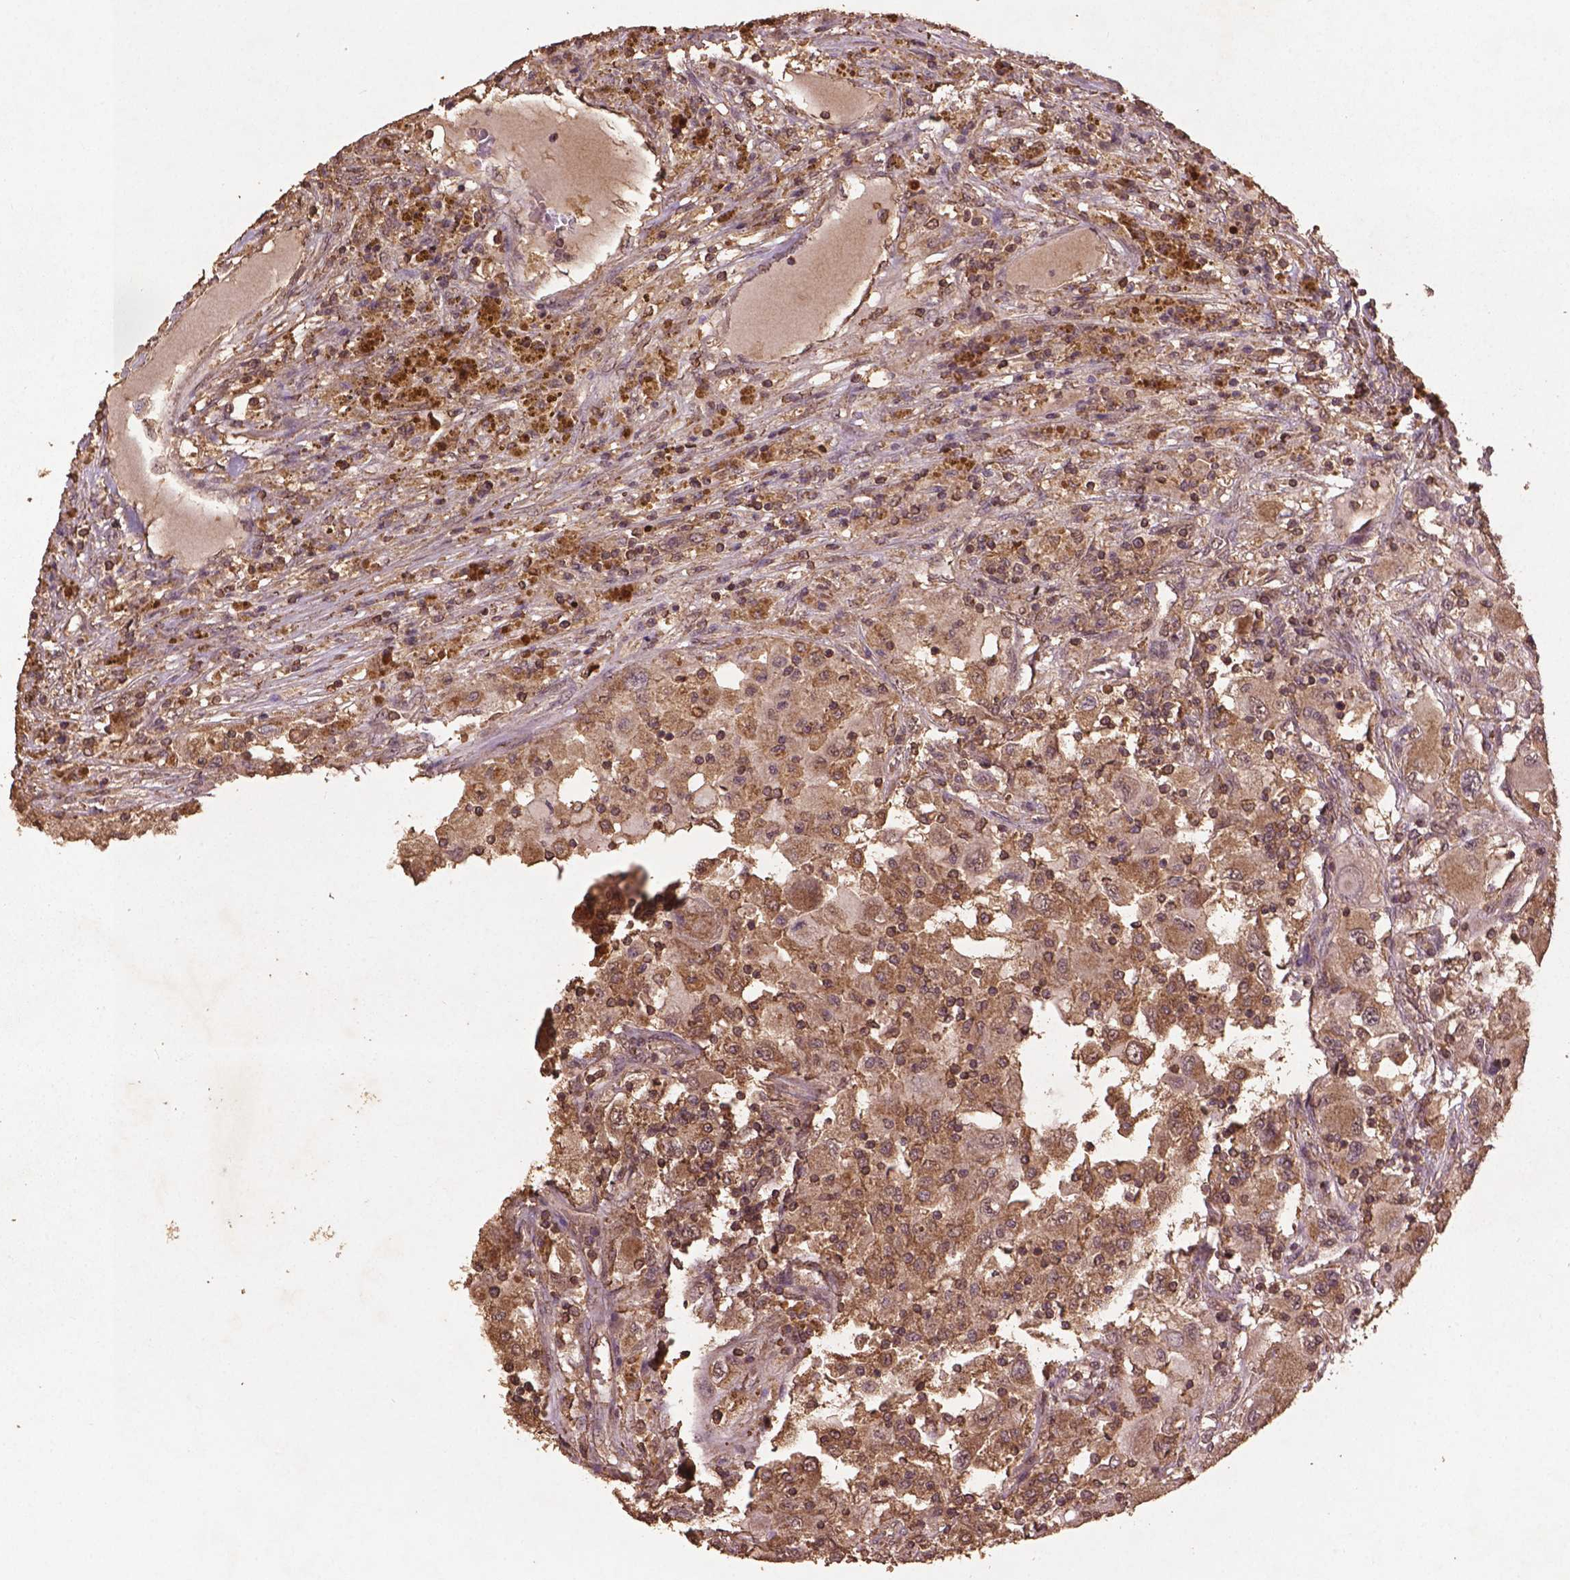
{"staining": {"intensity": "weak", "quantity": ">75%", "location": "cytoplasmic/membranous"}, "tissue": "renal cancer", "cell_type": "Tumor cells", "image_type": "cancer", "snomed": [{"axis": "morphology", "description": "Adenocarcinoma, NOS"}, {"axis": "topography", "description": "Kidney"}], "caption": "Immunohistochemical staining of human renal adenocarcinoma displays low levels of weak cytoplasmic/membranous expression in about >75% of tumor cells. (brown staining indicates protein expression, while blue staining denotes nuclei).", "gene": "BABAM1", "patient": {"sex": "female", "age": 67}}